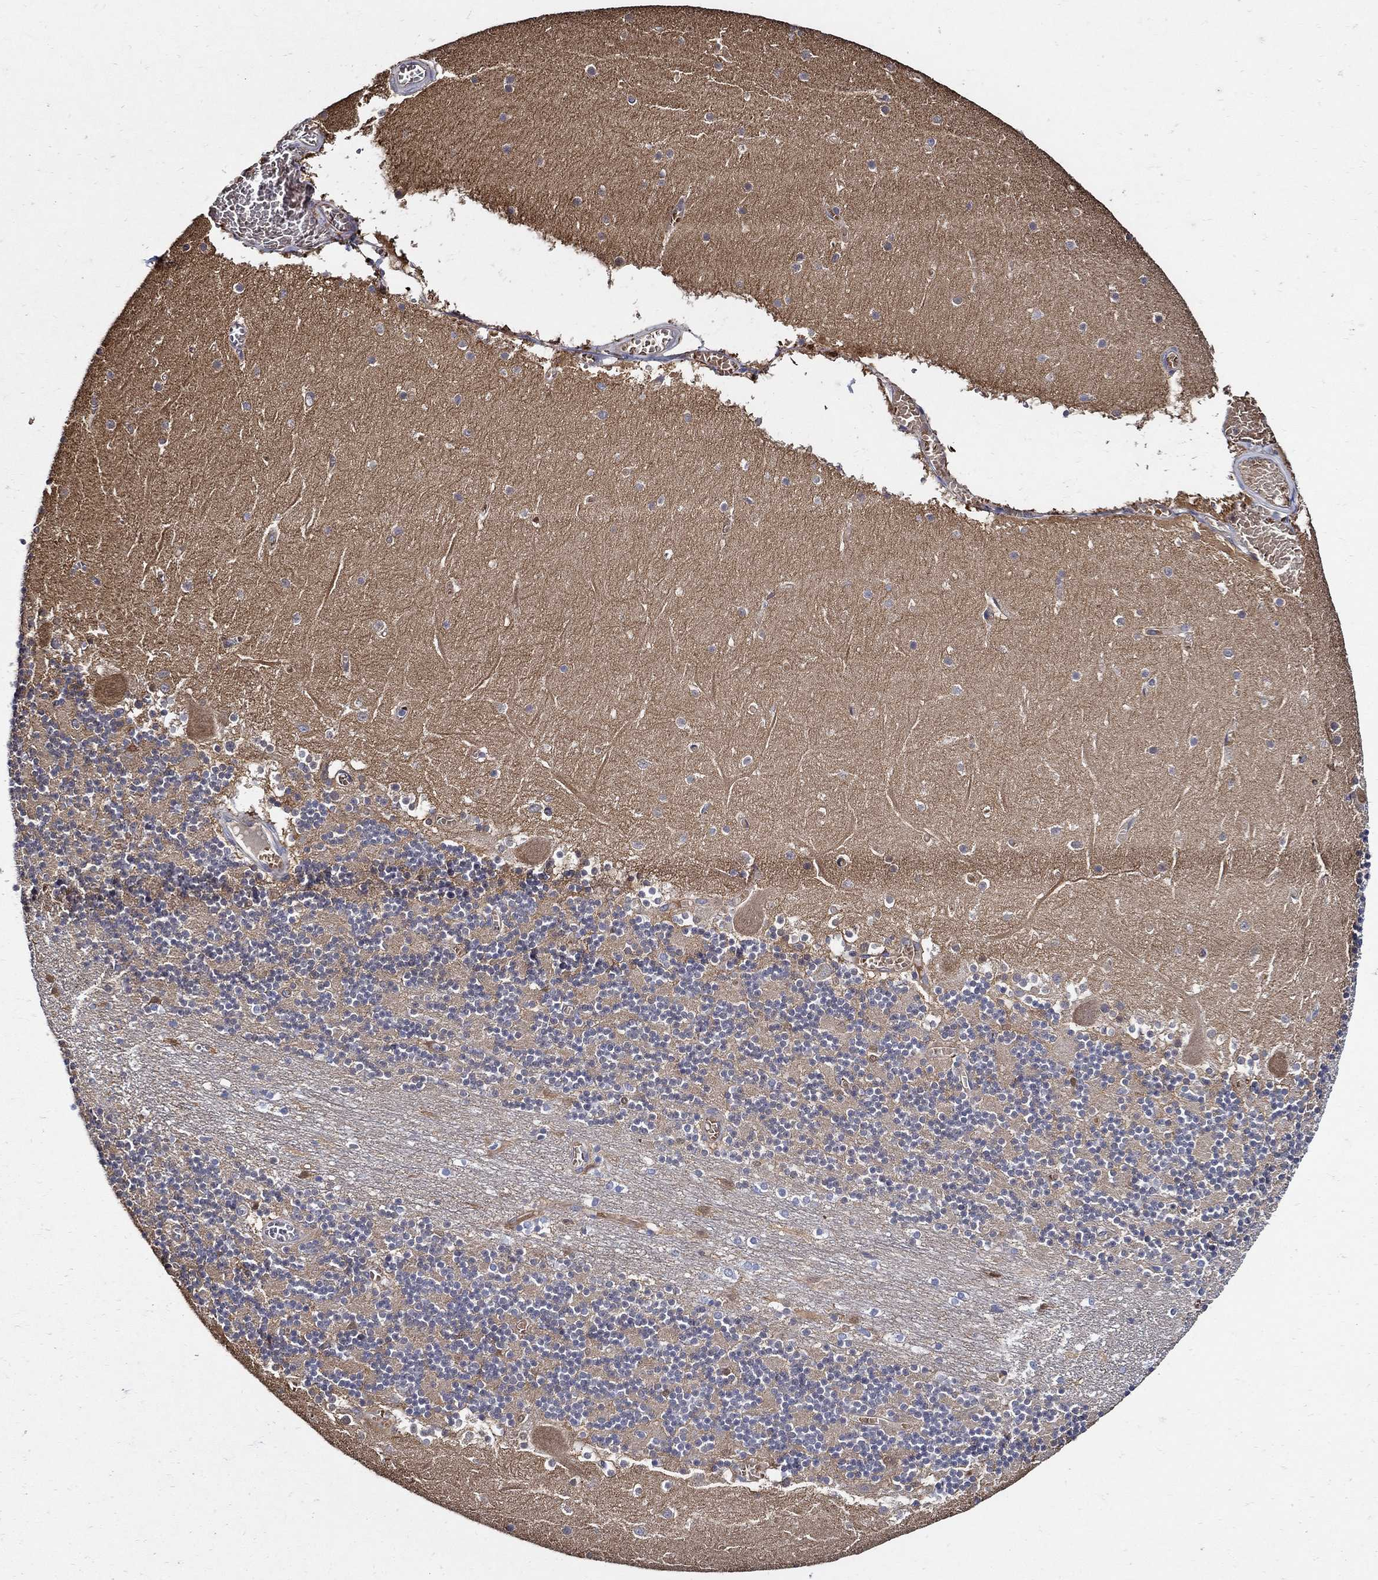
{"staining": {"intensity": "negative", "quantity": "none", "location": "none"}, "tissue": "cerebellum", "cell_type": "Cells in granular layer", "image_type": "normal", "snomed": [{"axis": "morphology", "description": "Normal tissue, NOS"}, {"axis": "topography", "description": "Cerebellum"}], "caption": "Cells in granular layer are negative for brown protein staining in unremarkable cerebellum. The staining was performed using DAB (3,3'-diaminobenzidine) to visualize the protein expression in brown, while the nuclei were stained in blue with hematoxylin (Magnification: 20x).", "gene": "APBB3", "patient": {"sex": "female", "age": 28}}